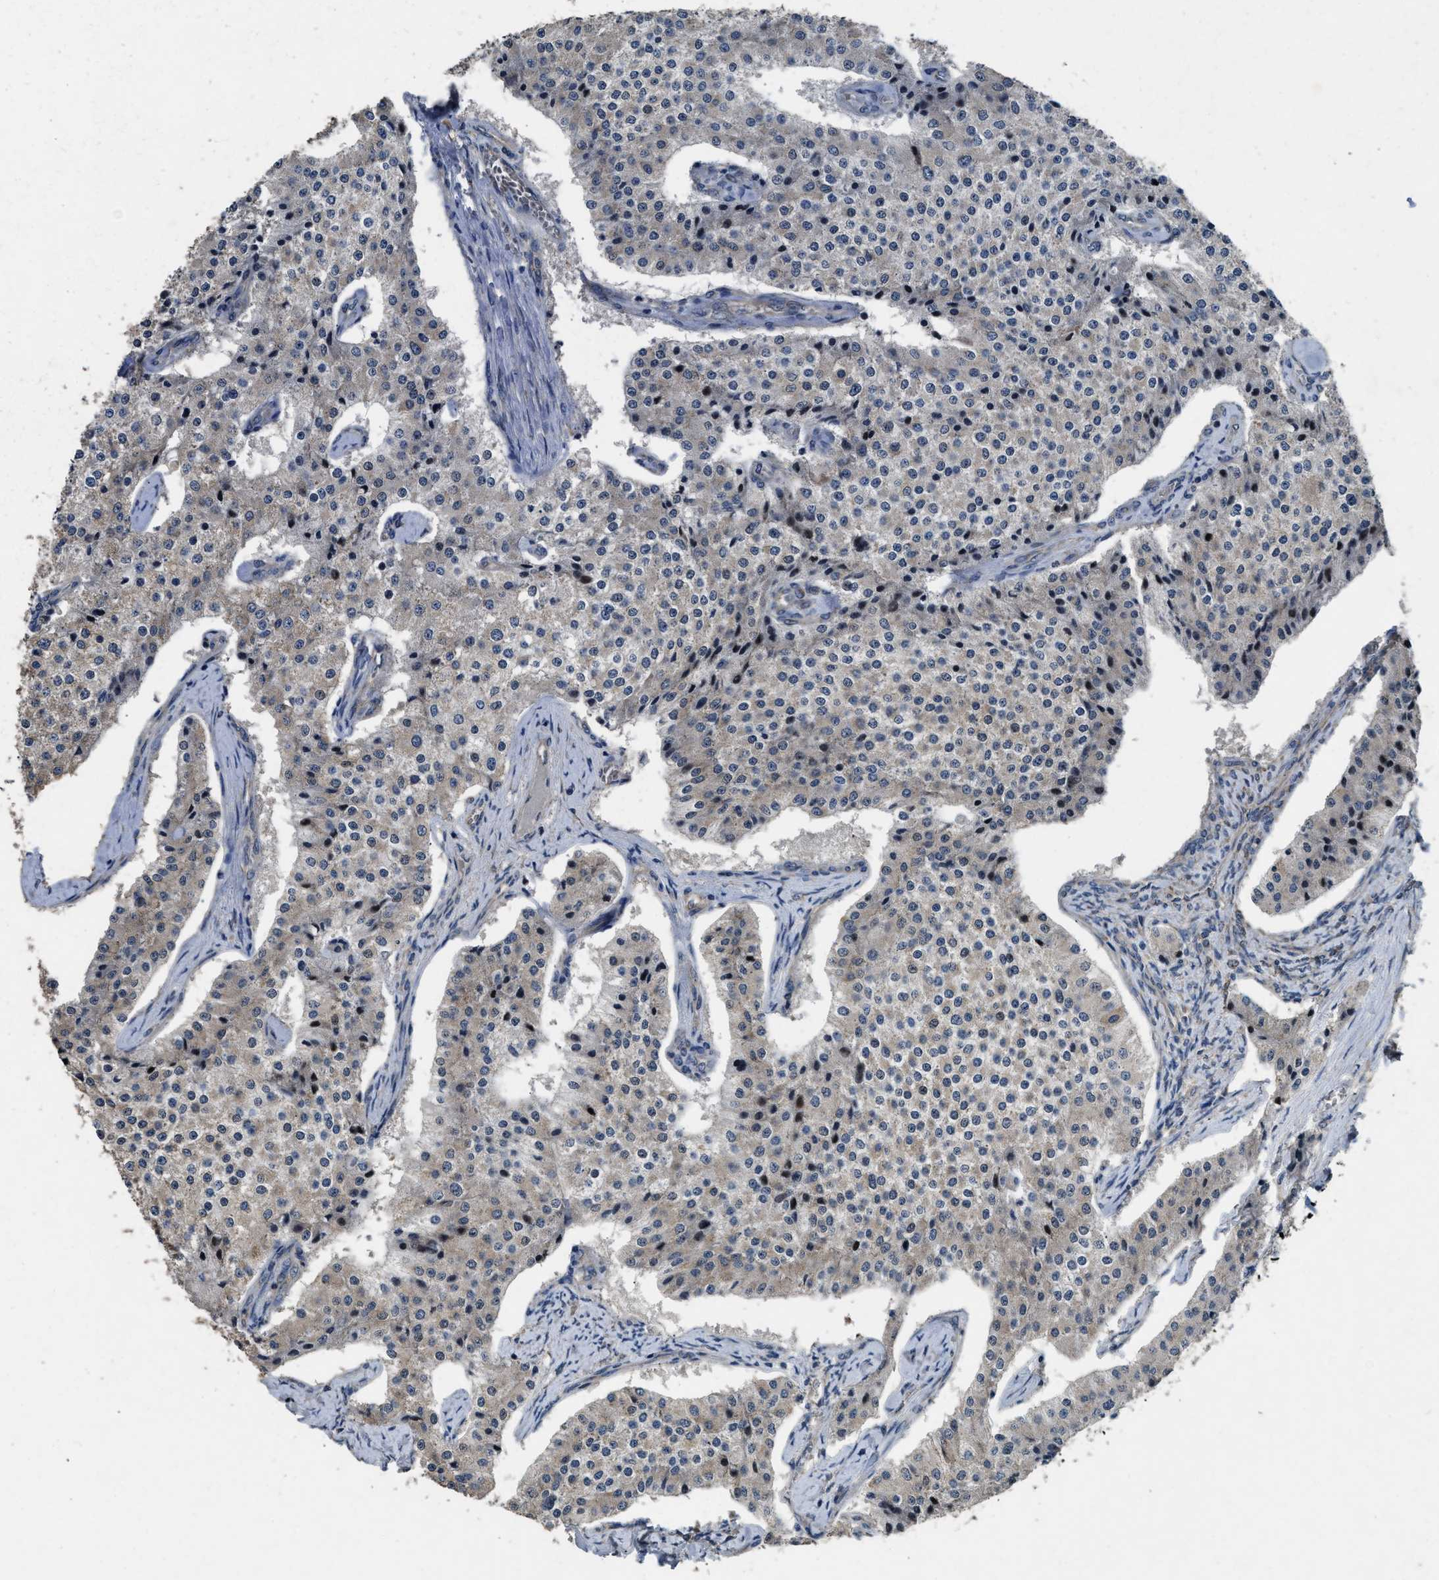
{"staining": {"intensity": "weak", "quantity": "<25%", "location": "cytoplasmic/membranous"}, "tissue": "carcinoid", "cell_type": "Tumor cells", "image_type": "cancer", "snomed": [{"axis": "morphology", "description": "Carcinoid, malignant, NOS"}, {"axis": "topography", "description": "Colon"}], "caption": "This is an immunohistochemistry (IHC) image of human carcinoid (malignant). There is no positivity in tumor cells.", "gene": "TMEM150A", "patient": {"sex": "female", "age": 52}}